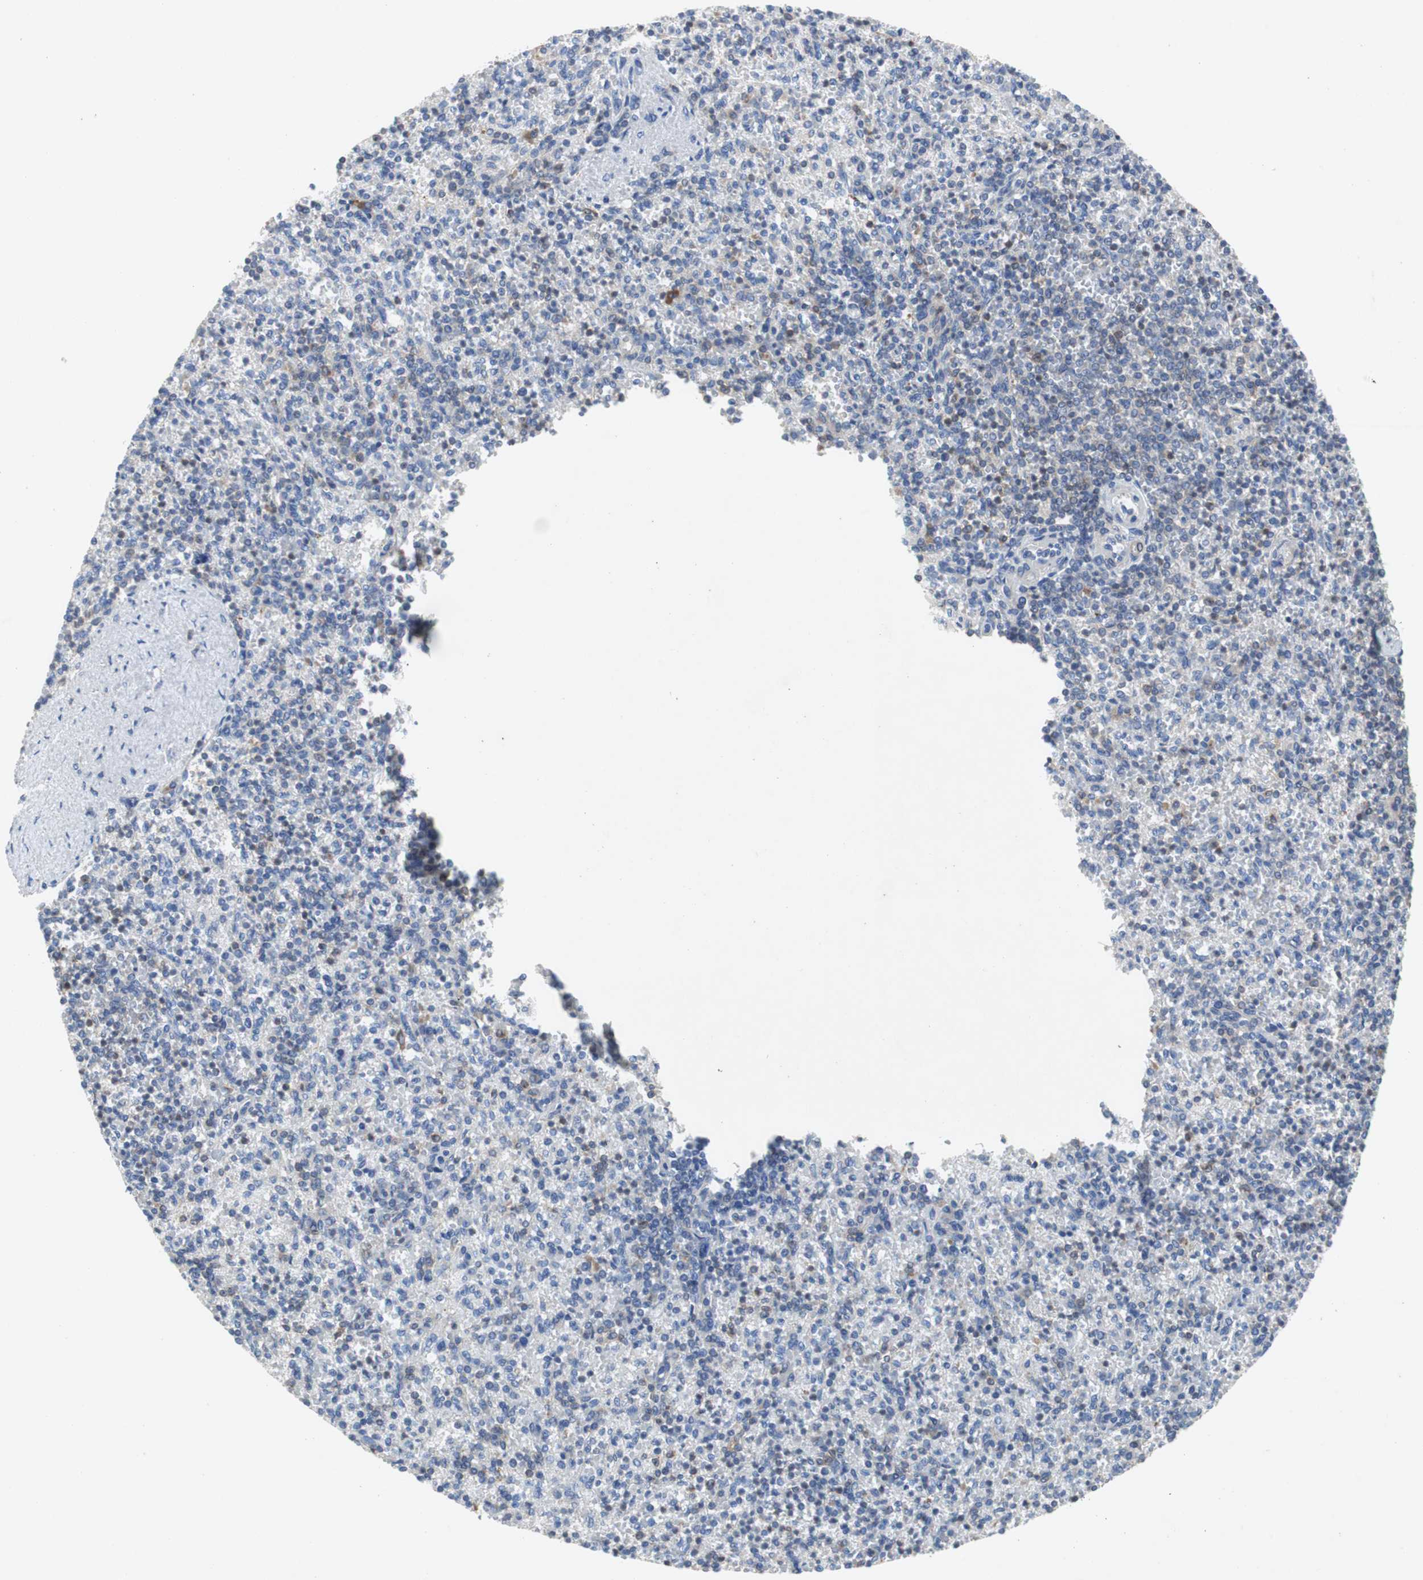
{"staining": {"intensity": "weak", "quantity": "<25%", "location": "cytoplasmic/membranous"}, "tissue": "spleen", "cell_type": "Cells in red pulp", "image_type": "normal", "snomed": [{"axis": "morphology", "description": "Normal tissue, NOS"}, {"axis": "topography", "description": "Spleen"}], "caption": "Cells in red pulp are negative for protein expression in benign human spleen. (DAB IHC, high magnification).", "gene": "GYS1", "patient": {"sex": "female", "age": 74}}